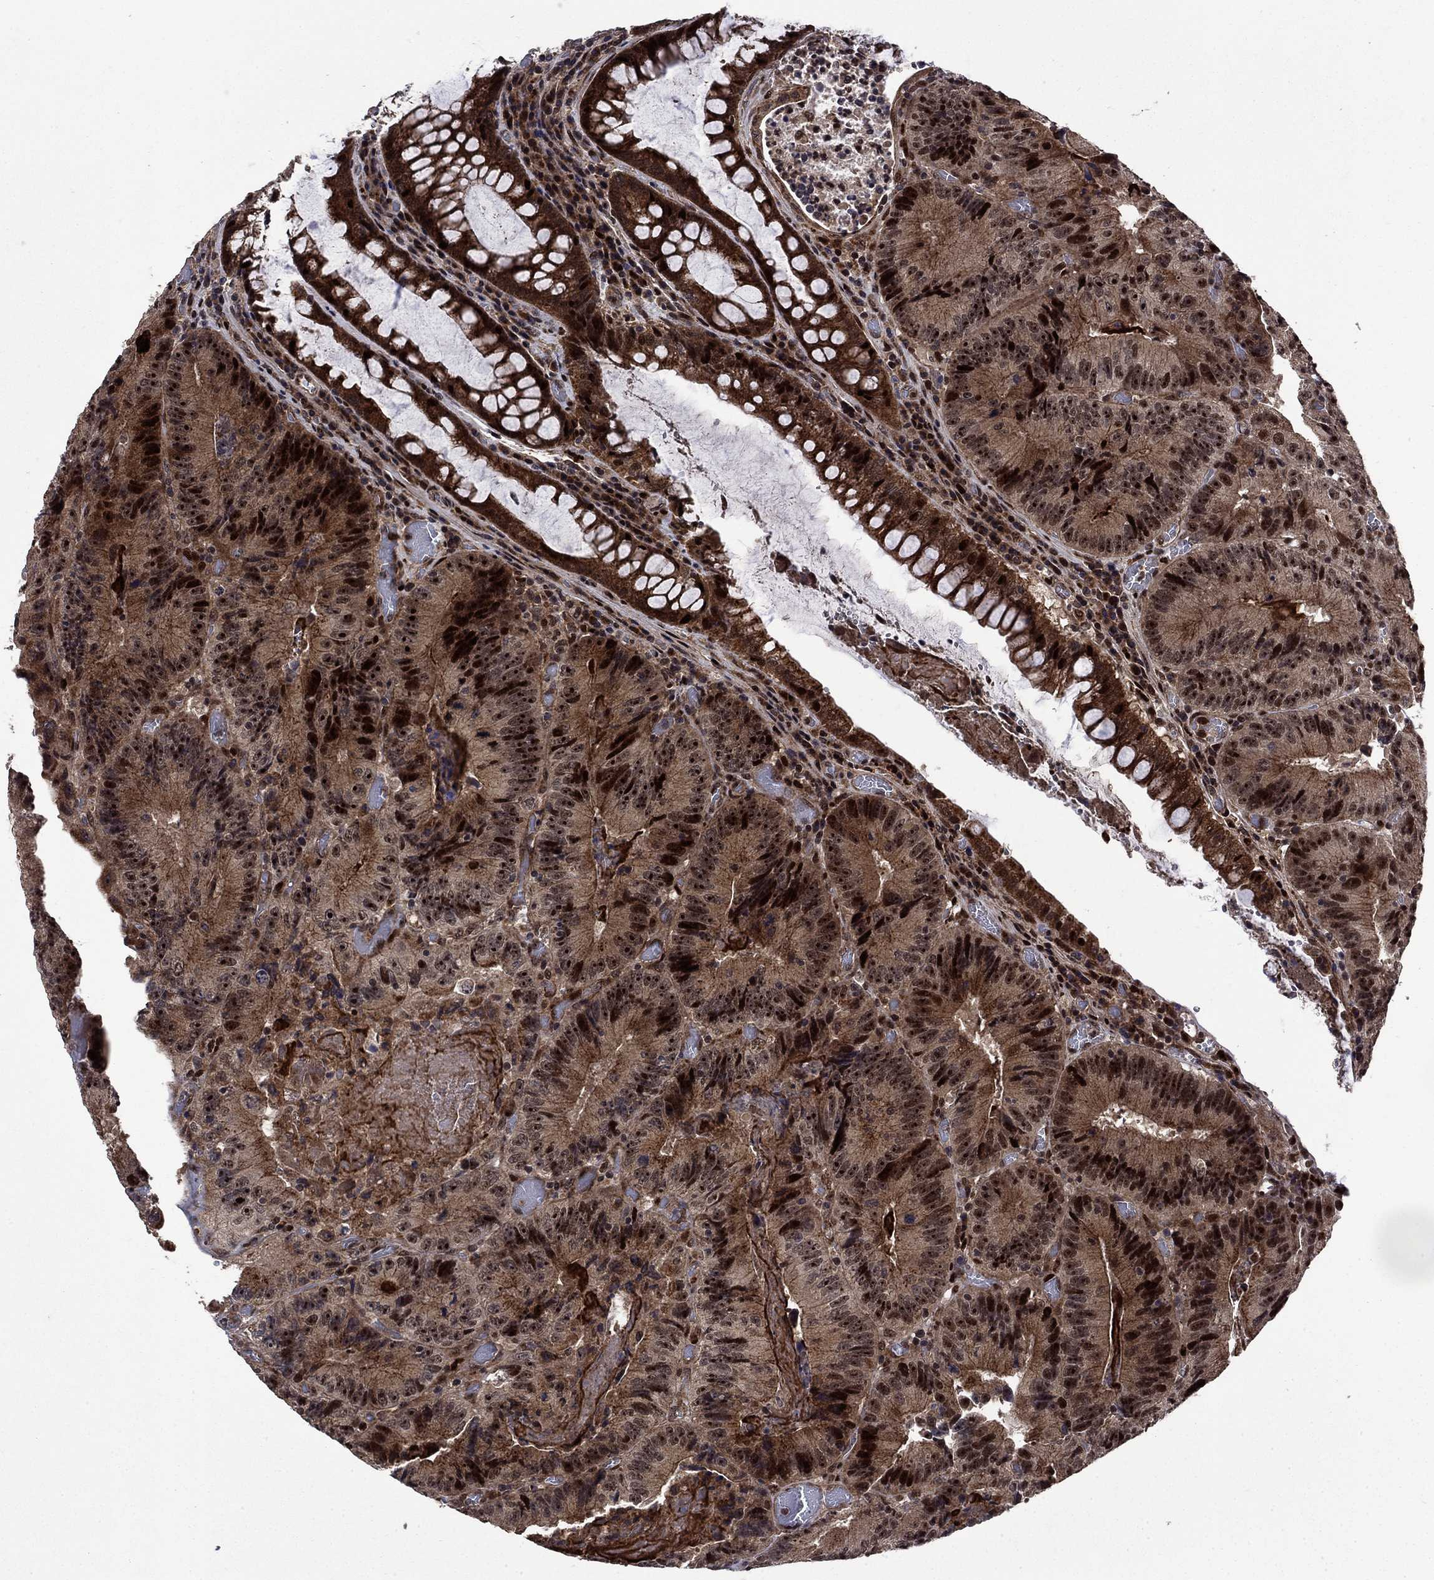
{"staining": {"intensity": "strong", "quantity": ">75%", "location": "cytoplasmic/membranous,nuclear"}, "tissue": "colorectal cancer", "cell_type": "Tumor cells", "image_type": "cancer", "snomed": [{"axis": "morphology", "description": "Adenocarcinoma, NOS"}, {"axis": "topography", "description": "Colon"}], "caption": "Adenocarcinoma (colorectal) stained with DAB IHC demonstrates high levels of strong cytoplasmic/membranous and nuclear staining in about >75% of tumor cells.", "gene": "AGTPBP1", "patient": {"sex": "female", "age": 86}}